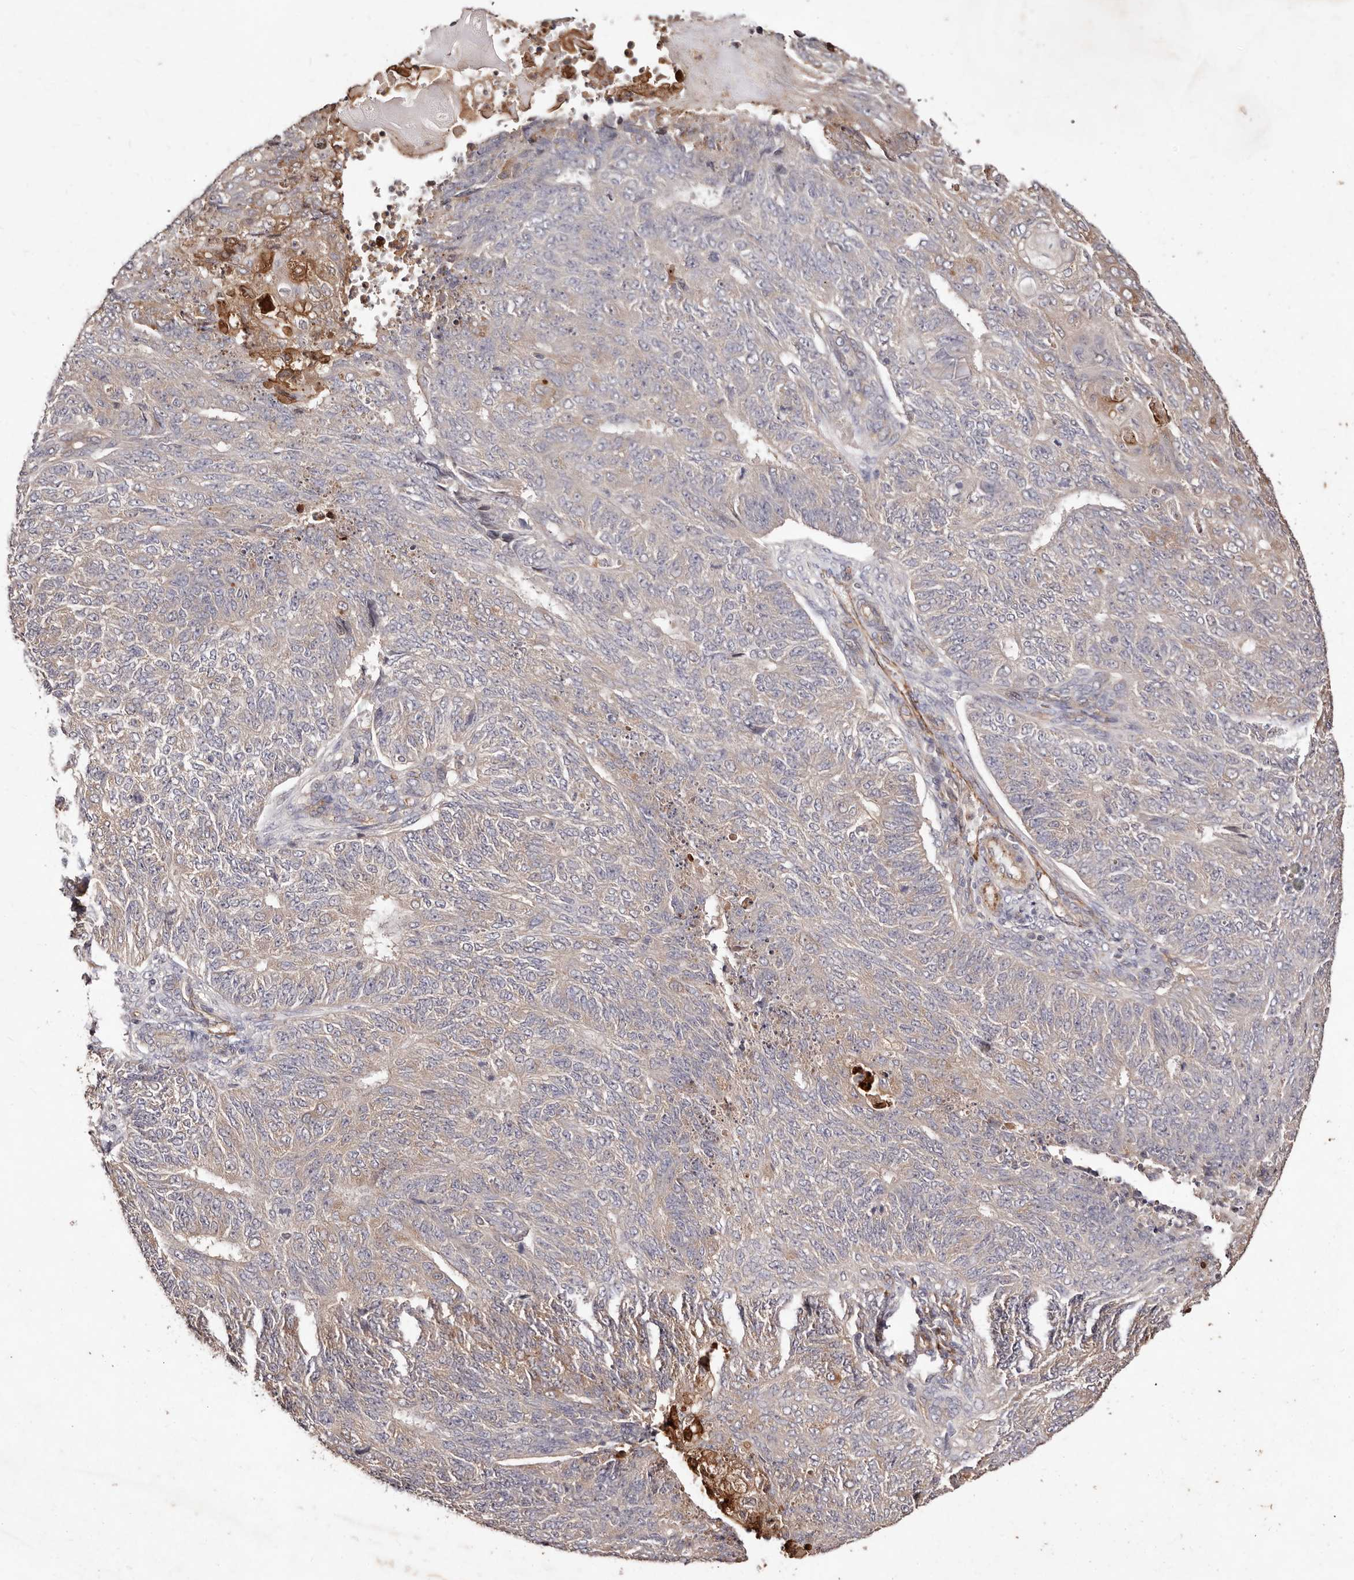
{"staining": {"intensity": "weak", "quantity": "25%-75%", "location": "cytoplasmic/membranous"}, "tissue": "endometrial cancer", "cell_type": "Tumor cells", "image_type": "cancer", "snomed": [{"axis": "morphology", "description": "Adenocarcinoma, NOS"}, {"axis": "topography", "description": "Endometrium"}], "caption": "IHC histopathology image of human adenocarcinoma (endometrial) stained for a protein (brown), which reveals low levels of weak cytoplasmic/membranous expression in about 25%-75% of tumor cells.", "gene": "CCL14", "patient": {"sex": "female", "age": 32}}